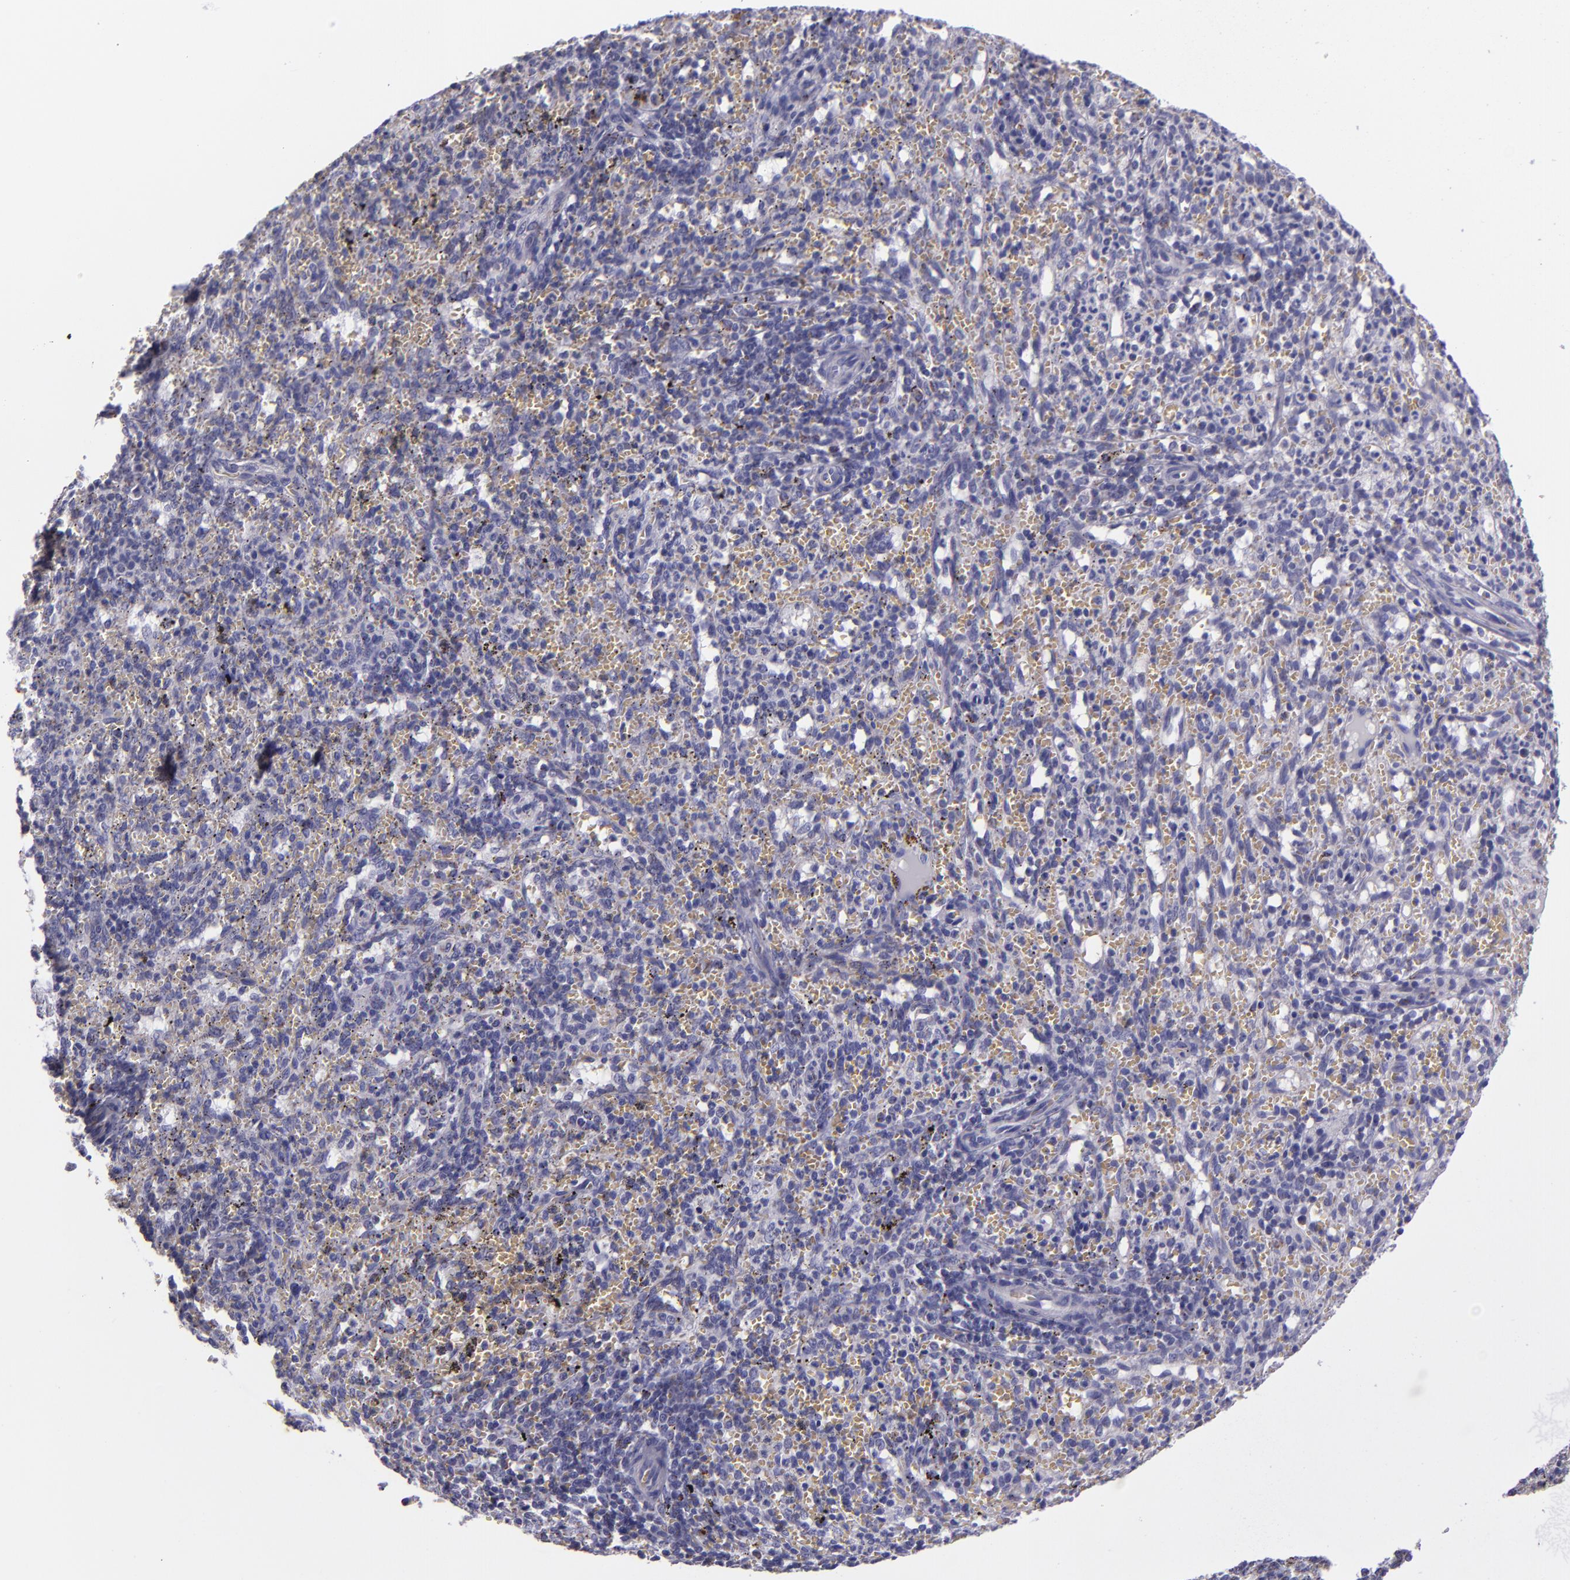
{"staining": {"intensity": "moderate", "quantity": "<25%", "location": "cytoplasmic/membranous"}, "tissue": "spleen", "cell_type": "Cells in red pulp", "image_type": "normal", "snomed": [{"axis": "morphology", "description": "Normal tissue, NOS"}, {"axis": "topography", "description": "Spleen"}], "caption": "Spleen stained for a protein reveals moderate cytoplasmic/membranous positivity in cells in red pulp. (Stains: DAB (3,3'-diaminobenzidine) in brown, nuclei in blue, Microscopy: brightfield microscopy at high magnification).", "gene": "HSPD1", "patient": {"sex": "female", "age": 10}}